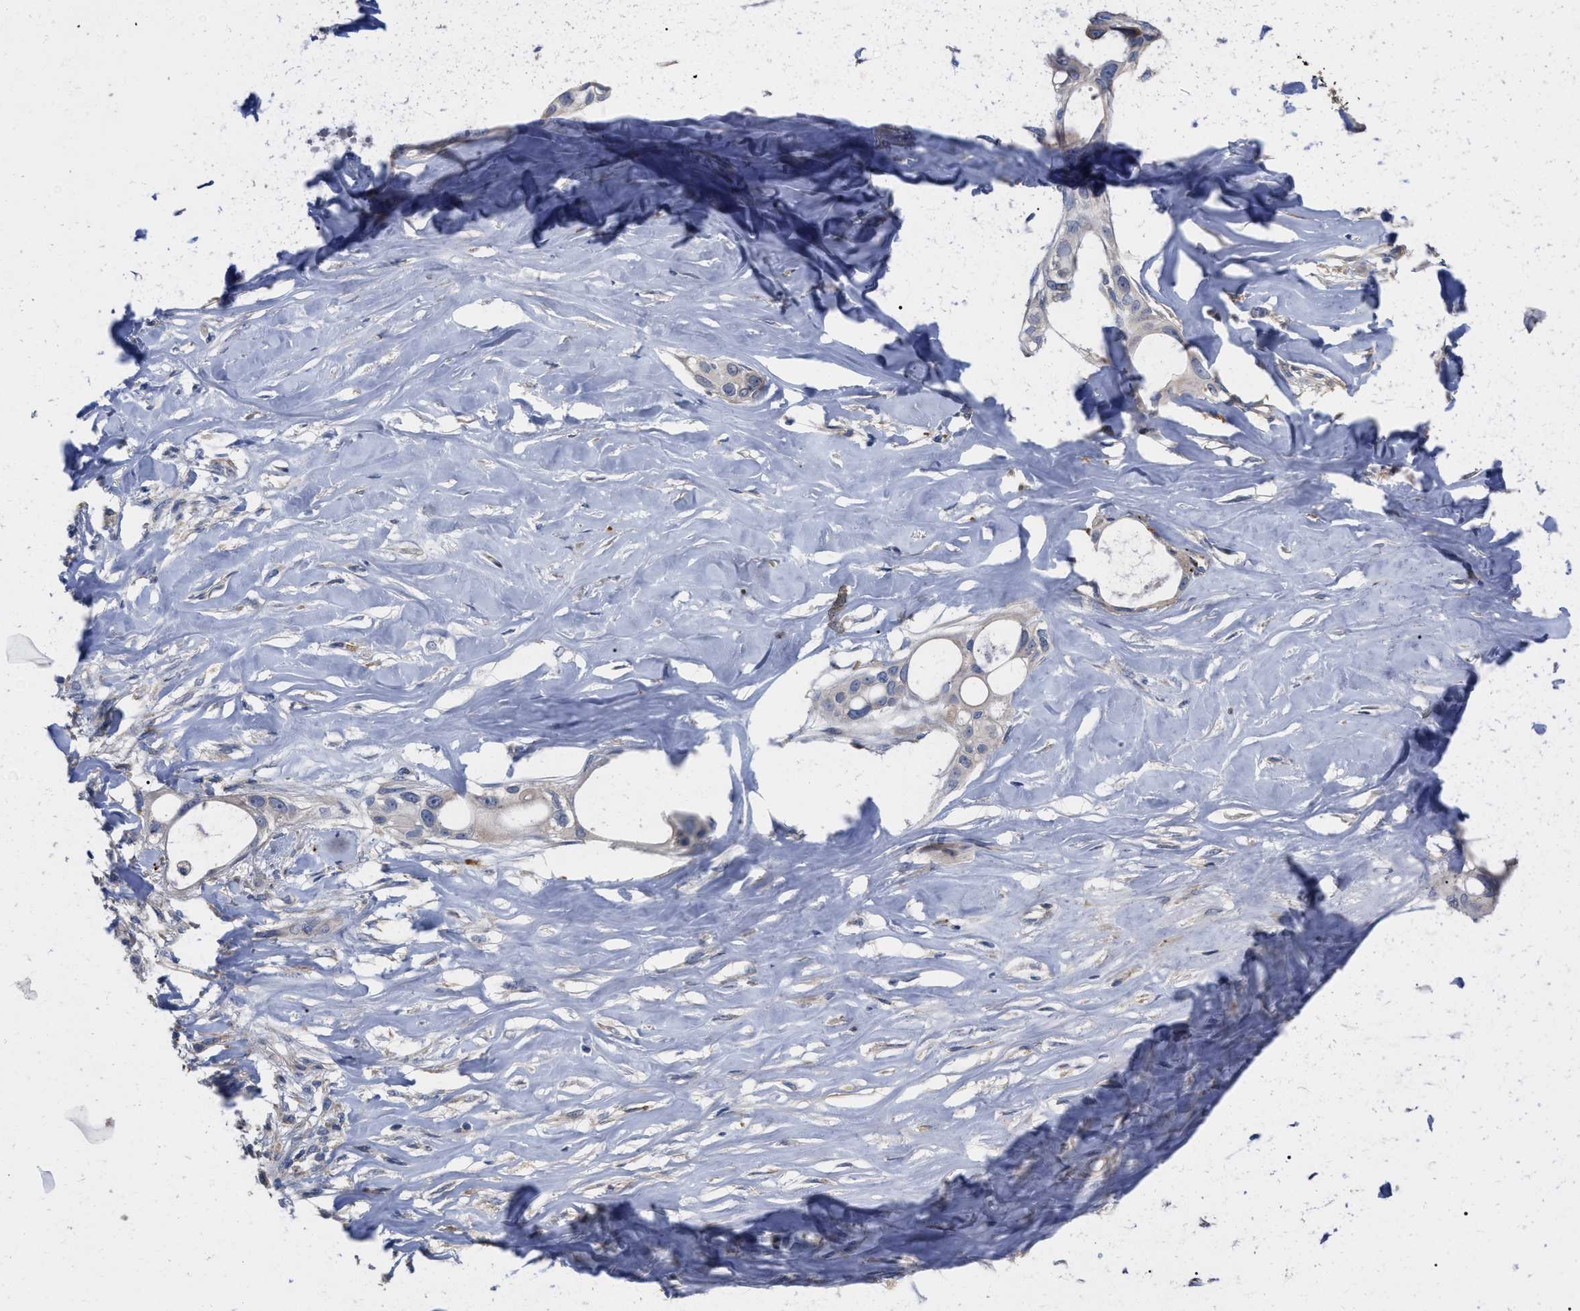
{"staining": {"intensity": "moderate", "quantity": "<25%", "location": "cytoplasmic/membranous"}, "tissue": "liver cancer", "cell_type": "Tumor cells", "image_type": "cancer", "snomed": [{"axis": "morphology", "description": "Cholangiocarcinoma"}, {"axis": "topography", "description": "Liver"}], "caption": "Liver cancer stained with a protein marker shows moderate staining in tumor cells.", "gene": "MLST8", "patient": {"sex": "female", "age": 67}}